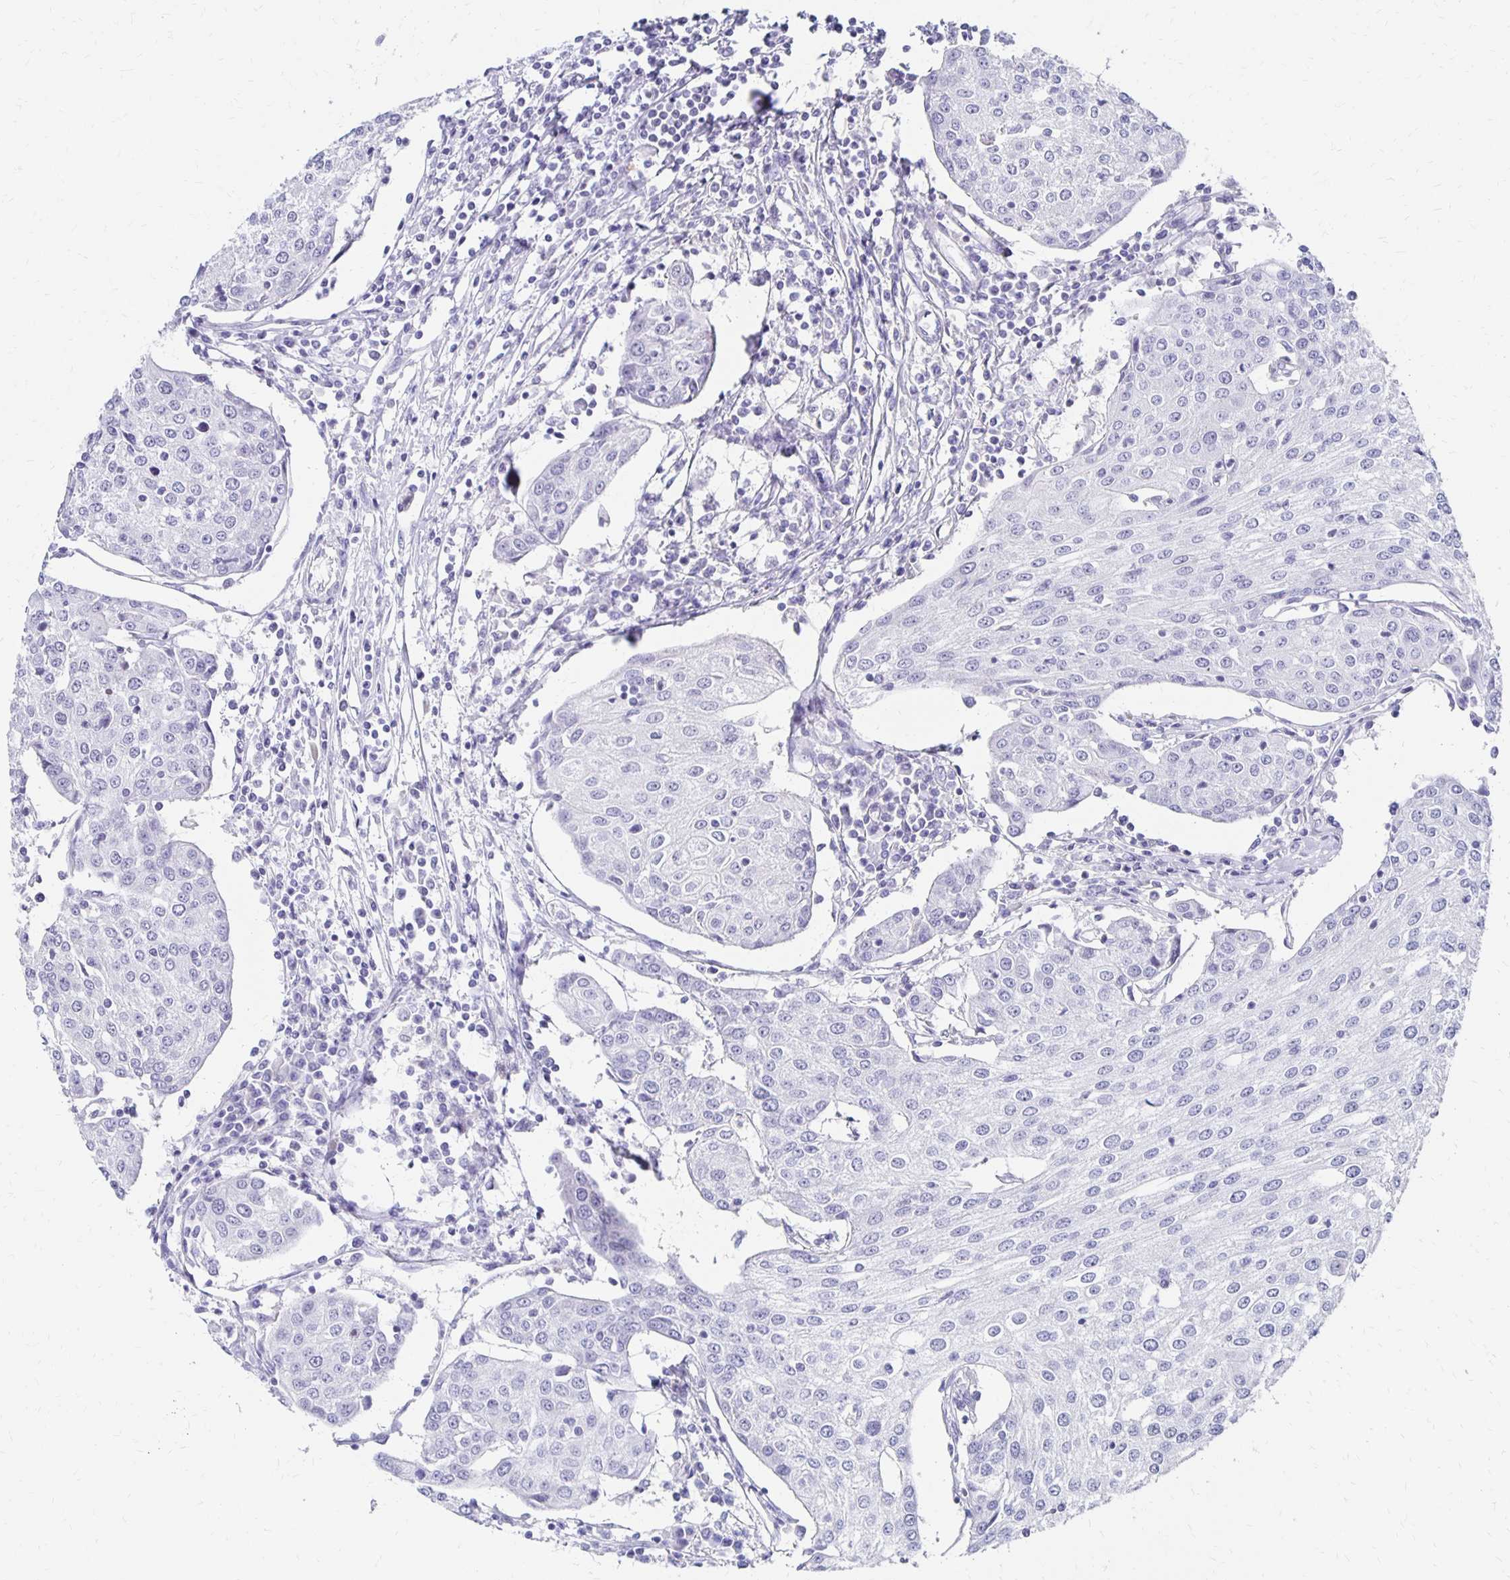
{"staining": {"intensity": "negative", "quantity": "none", "location": "none"}, "tissue": "urothelial cancer", "cell_type": "Tumor cells", "image_type": "cancer", "snomed": [{"axis": "morphology", "description": "Urothelial carcinoma, High grade"}, {"axis": "topography", "description": "Urinary bladder"}], "caption": "Image shows no significant protein staining in tumor cells of urothelial carcinoma (high-grade).", "gene": "SYT2", "patient": {"sex": "female", "age": 85}}